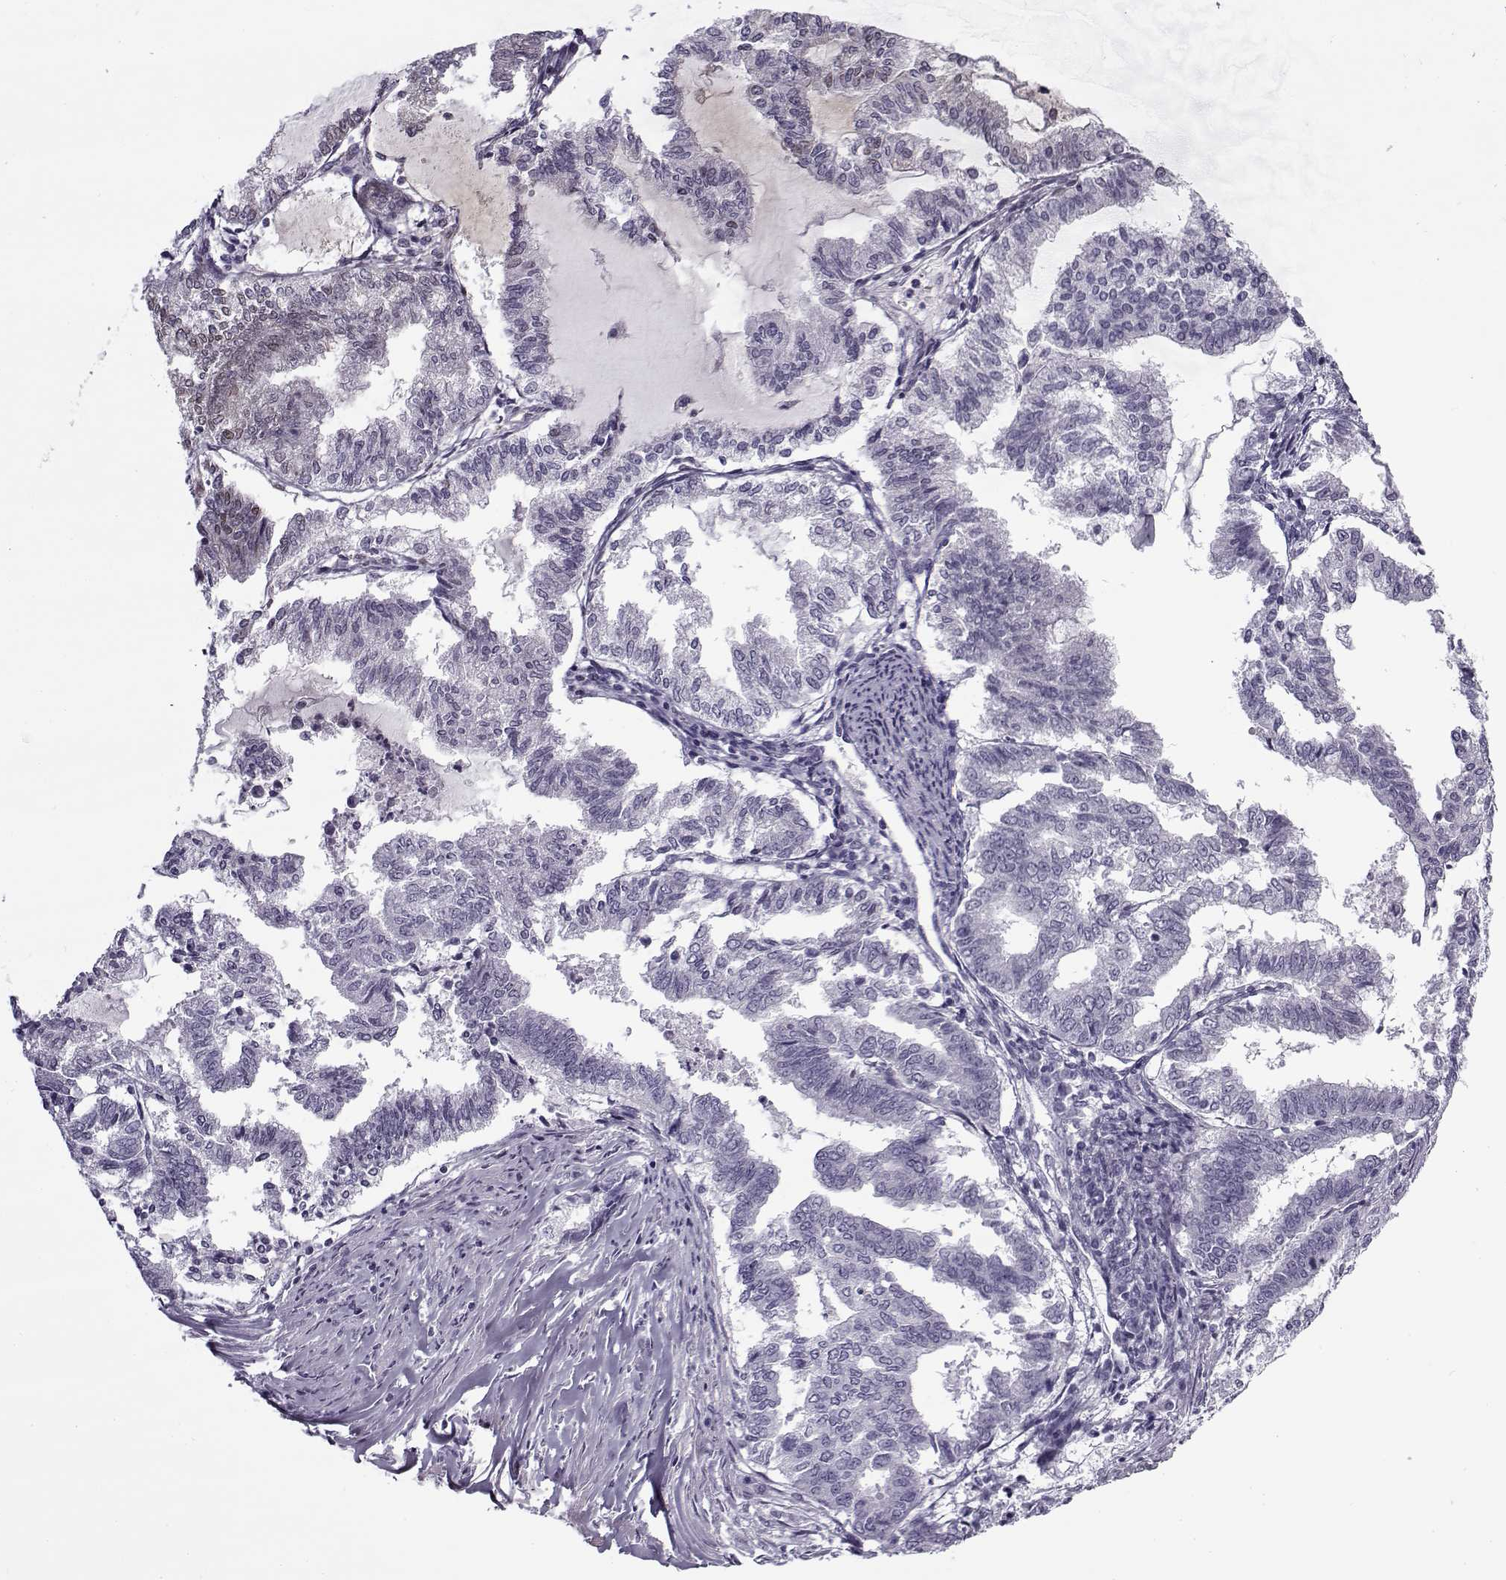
{"staining": {"intensity": "negative", "quantity": "none", "location": "none"}, "tissue": "endometrial cancer", "cell_type": "Tumor cells", "image_type": "cancer", "snomed": [{"axis": "morphology", "description": "Adenocarcinoma, NOS"}, {"axis": "topography", "description": "Endometrium"}], "caption": "Immunohistochemistry of human endometrial cancer displays no staining in tumor cells.", "gene": "SNCA", "patient": {"sex": "female", "age": 79}}